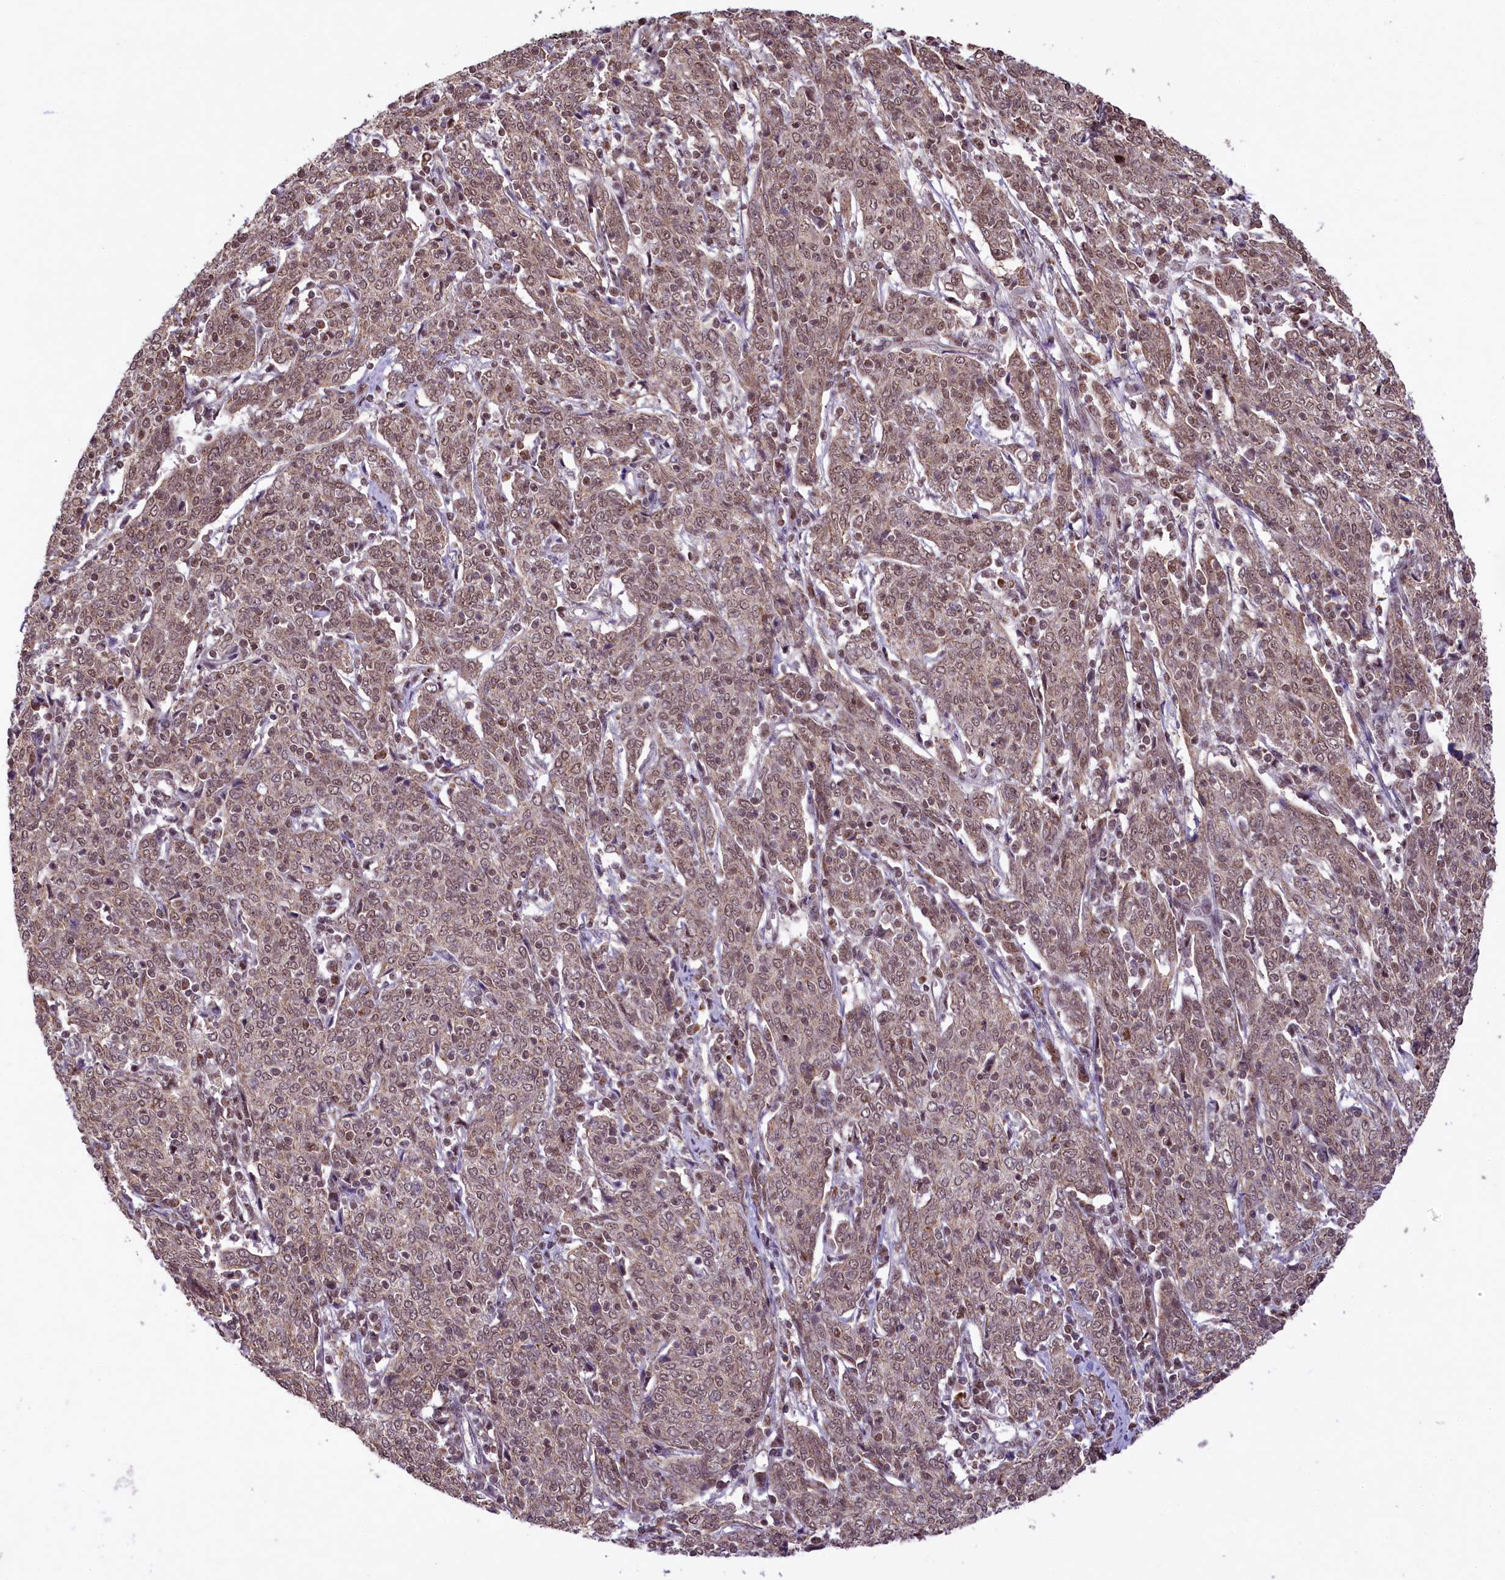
{"staining": {"intensity": "moderate", "quantity": ">75%", "location": "cytoplasmic/membranous,nuclear"}, "tissue": "cervical cancer", "cell_type": "Tumor cells", "image_type": "cancer", "snomed": [{"axis": "morphology", "description": "Squamous cell carcinoma, NOS"}, {"axis": "topography", "description": "Cervix"}], "caption": "DAB immunohistochemical staining of human squamous cell carcinoma (cervical) reveals moderate cytoplasmic/membranous and nuclear protein expression in about >75% of tumor cells.", "gene": "PAF1", "patient": {"sex": "female", "age": 67}}